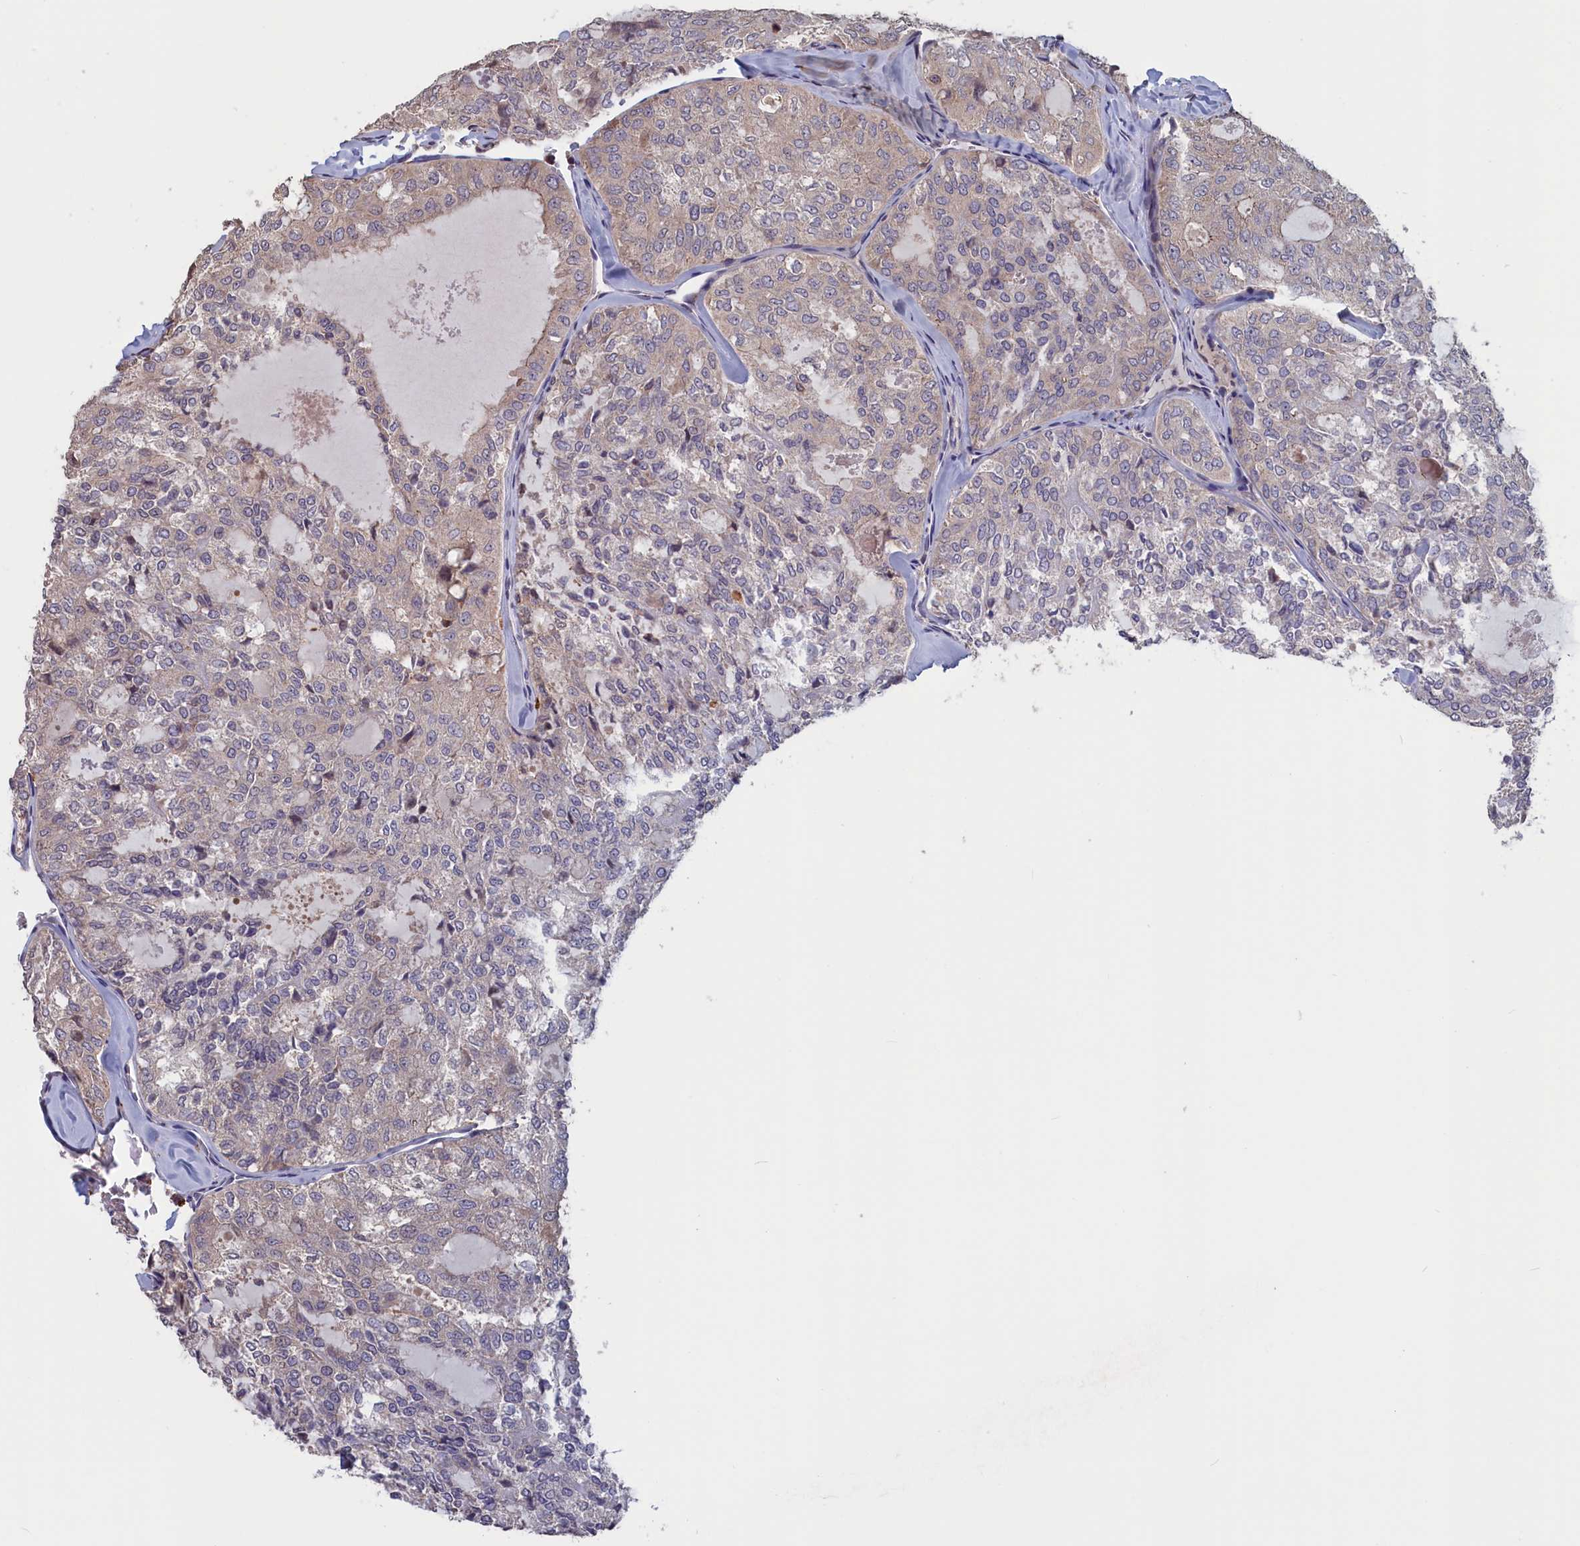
{"staining": {"intensity": "weak", "quantity": "<25%", "location": "cytoplasmic/membranous"}, "tissue": "thyroid cancer", "cell_type": "Tumor cells", "image_type": "cancer", "snomed": [{"axis": "morphology", "description": "Follicular adenoma carcinoma, NOS"}, {"axis": "topography", "description": "Thyroid gland"}], "caption": "The IHC photomicrograph has no significant positivity in tumor cells of thyroid cancer tissue. (Brightfield microscopy of DAB (3,3'-diaminobenzidine) immunohistochemistry (IHC) at high magnification).", "gene": "CACTIN", "patient": {"sex": "male", "age": 75}}